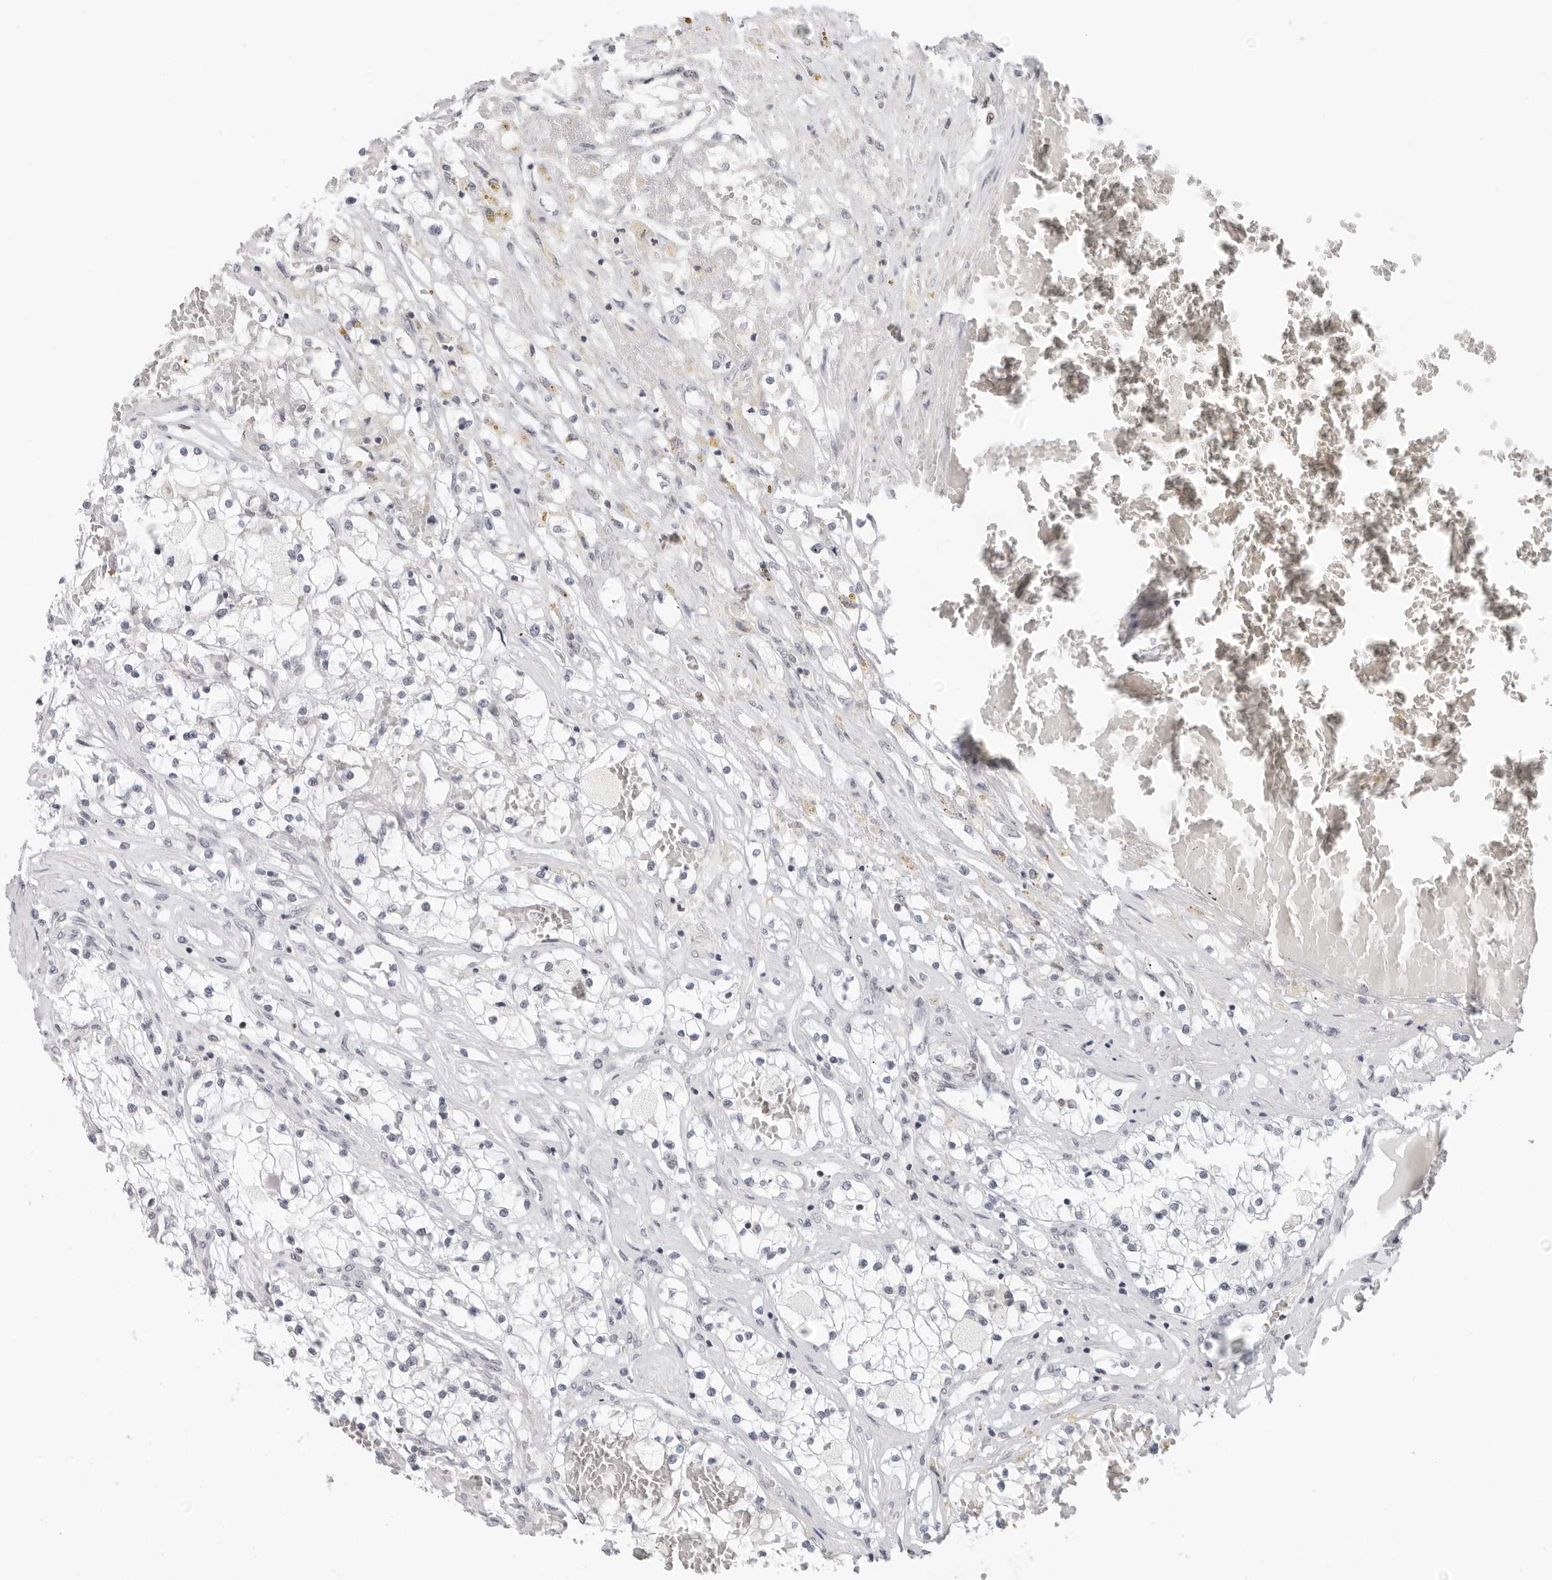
{"staining": {"intensity": "negative", "quantity": "none", "location": "none"}, "tissue": "renal cancer", "cell_type": "Tumor cells", "image_type": "cancer", "snomed": [{"axis": "morphology", "description": "Normal tissue, NOS"}, {"axis": "morphology", "description": "Adenocarcinoma, NOS"}, {"axis": "topography", "description": "Kidney"}], "caption": "A photomicrograph of renal adenocarcinoma stained for a protein displays no brown staining in tumor cells.", "gene": "FLG2", "patient": {"sex": "male", "age": 68}}